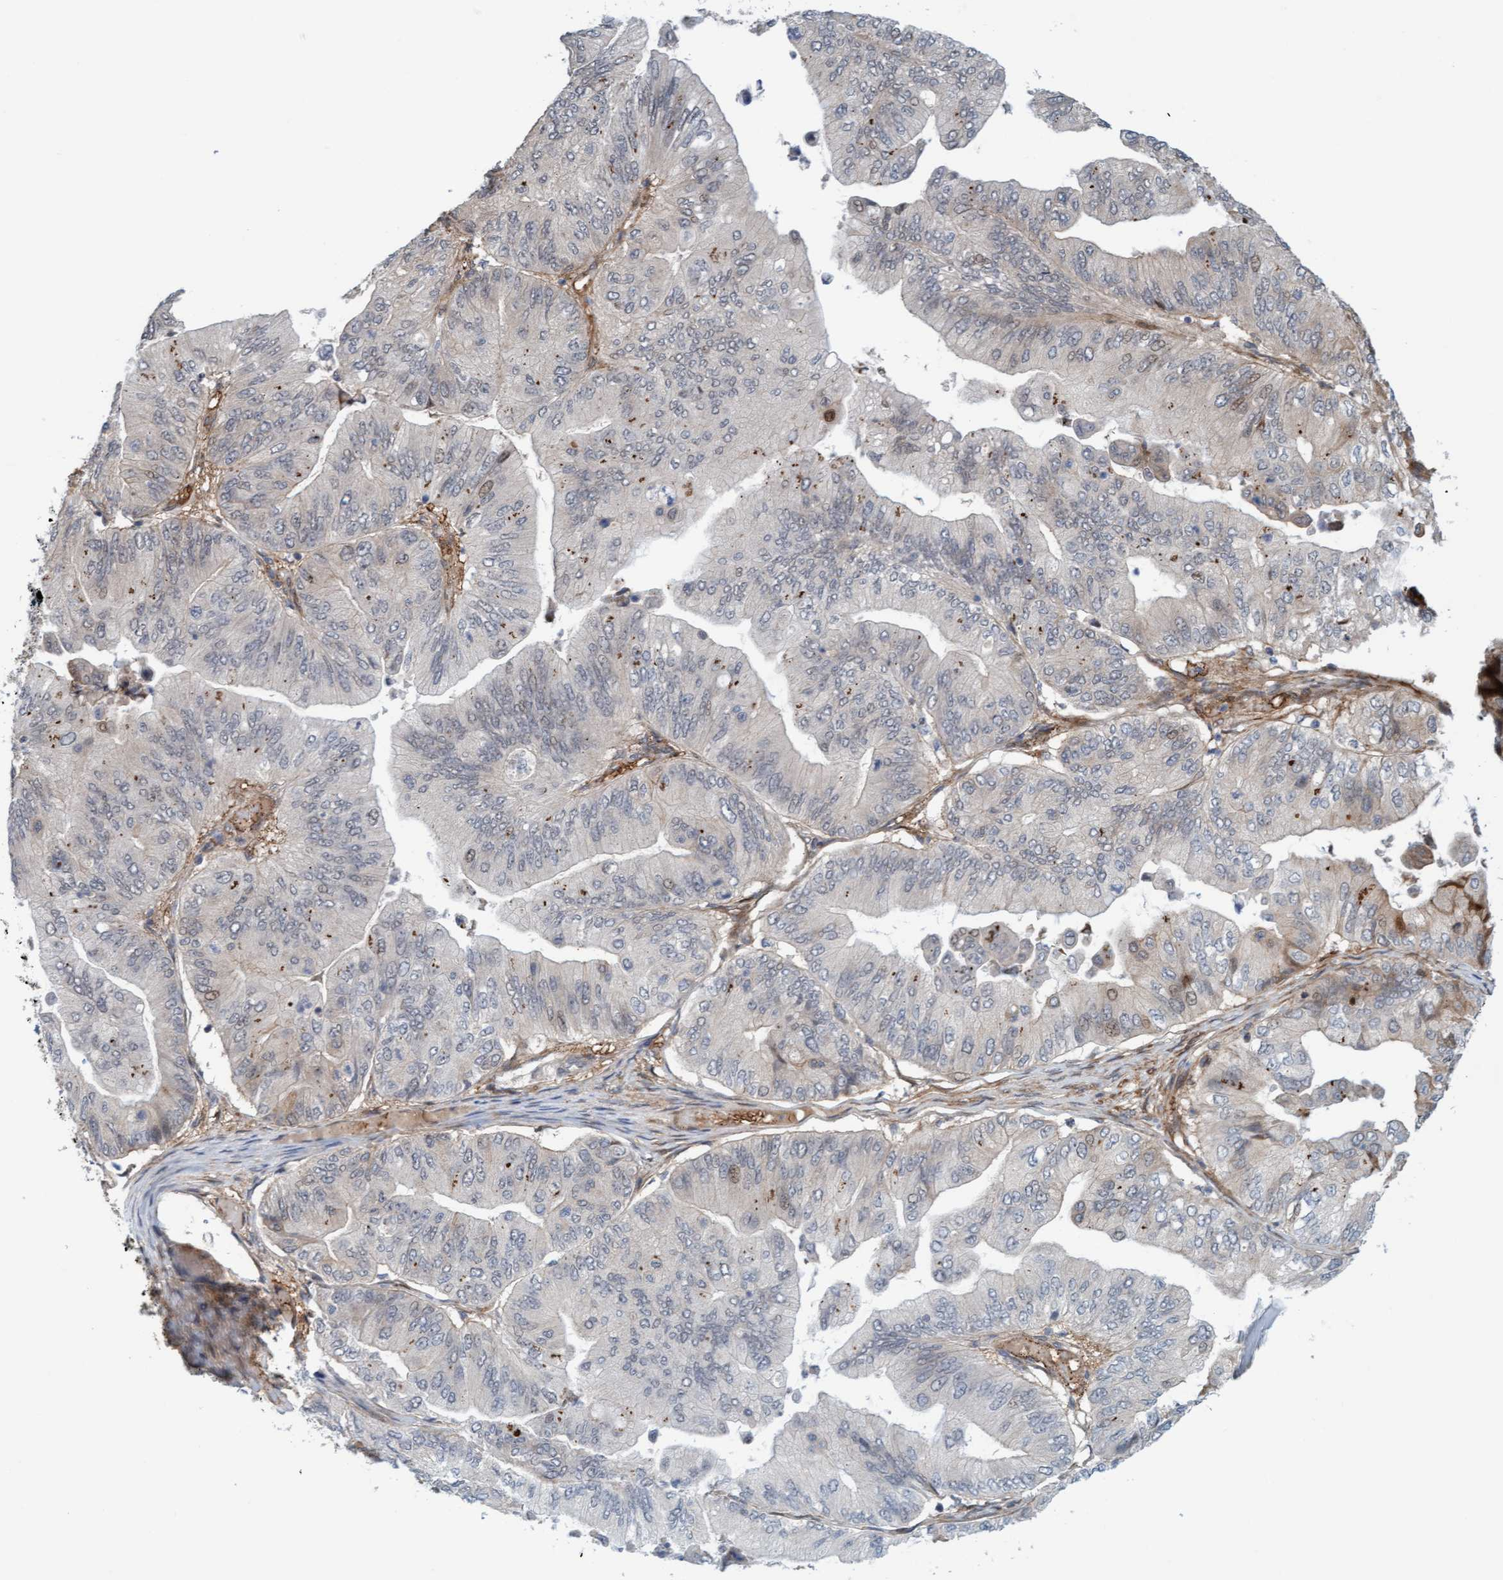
{"staining": {"intensity": "strong", "quantity": ">75%", "location": "cytoplasmic/membranous"}, "tissue": "ovarian cancer", "cell_type": "Tumor cells", "image_type": "cancer", "snomed": [{"axis": "morphology", "description": "Cystadenocarcinoma, mucinous, NOS"}, {"axis": "topography", "description": "Ovary"}], "caption": "A brown stain highlights strong cytoplasmic/membranous expression of a protein in human ovarian mucinous cystadenocarcinoma tumor cells. Using DAB (3,3'-diaminobenzidine) (brown) and hematoxylin (blue) stains, captured at high magnification using brightfield microscopy.", "gene": "EIF4EBP1", "patient": {"sex": "female", "age": 61}}